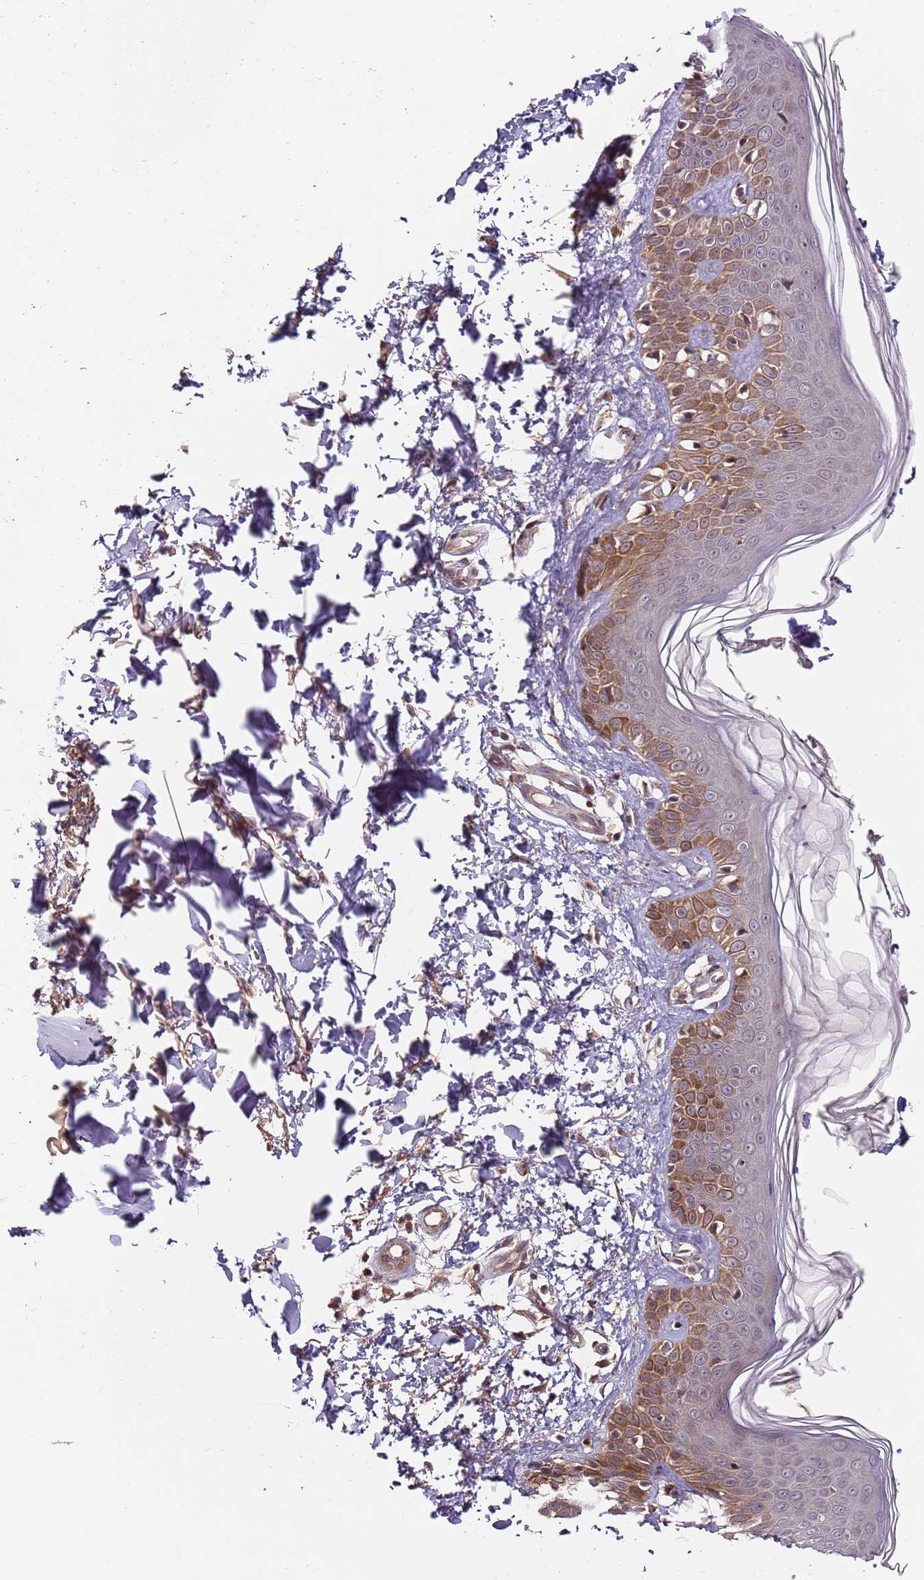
{"staining": {"intensity": "negative", "quantity": "none", "location": "none"}, "tissue": "skin", "cell_type": "Fibroblasts", "image_type": "normal", "snomed": [{"axis": "morphology", "description": "Normal tissue, NOS"}, {"axis": "topography", "description": "Skin"}], "caption": "DAB immunohistochemical staining of unremarkable skin shows no significant positivity in fibroblasts.", "gene": "EDC3", "patient": {"sex": "male", "age": 37}}